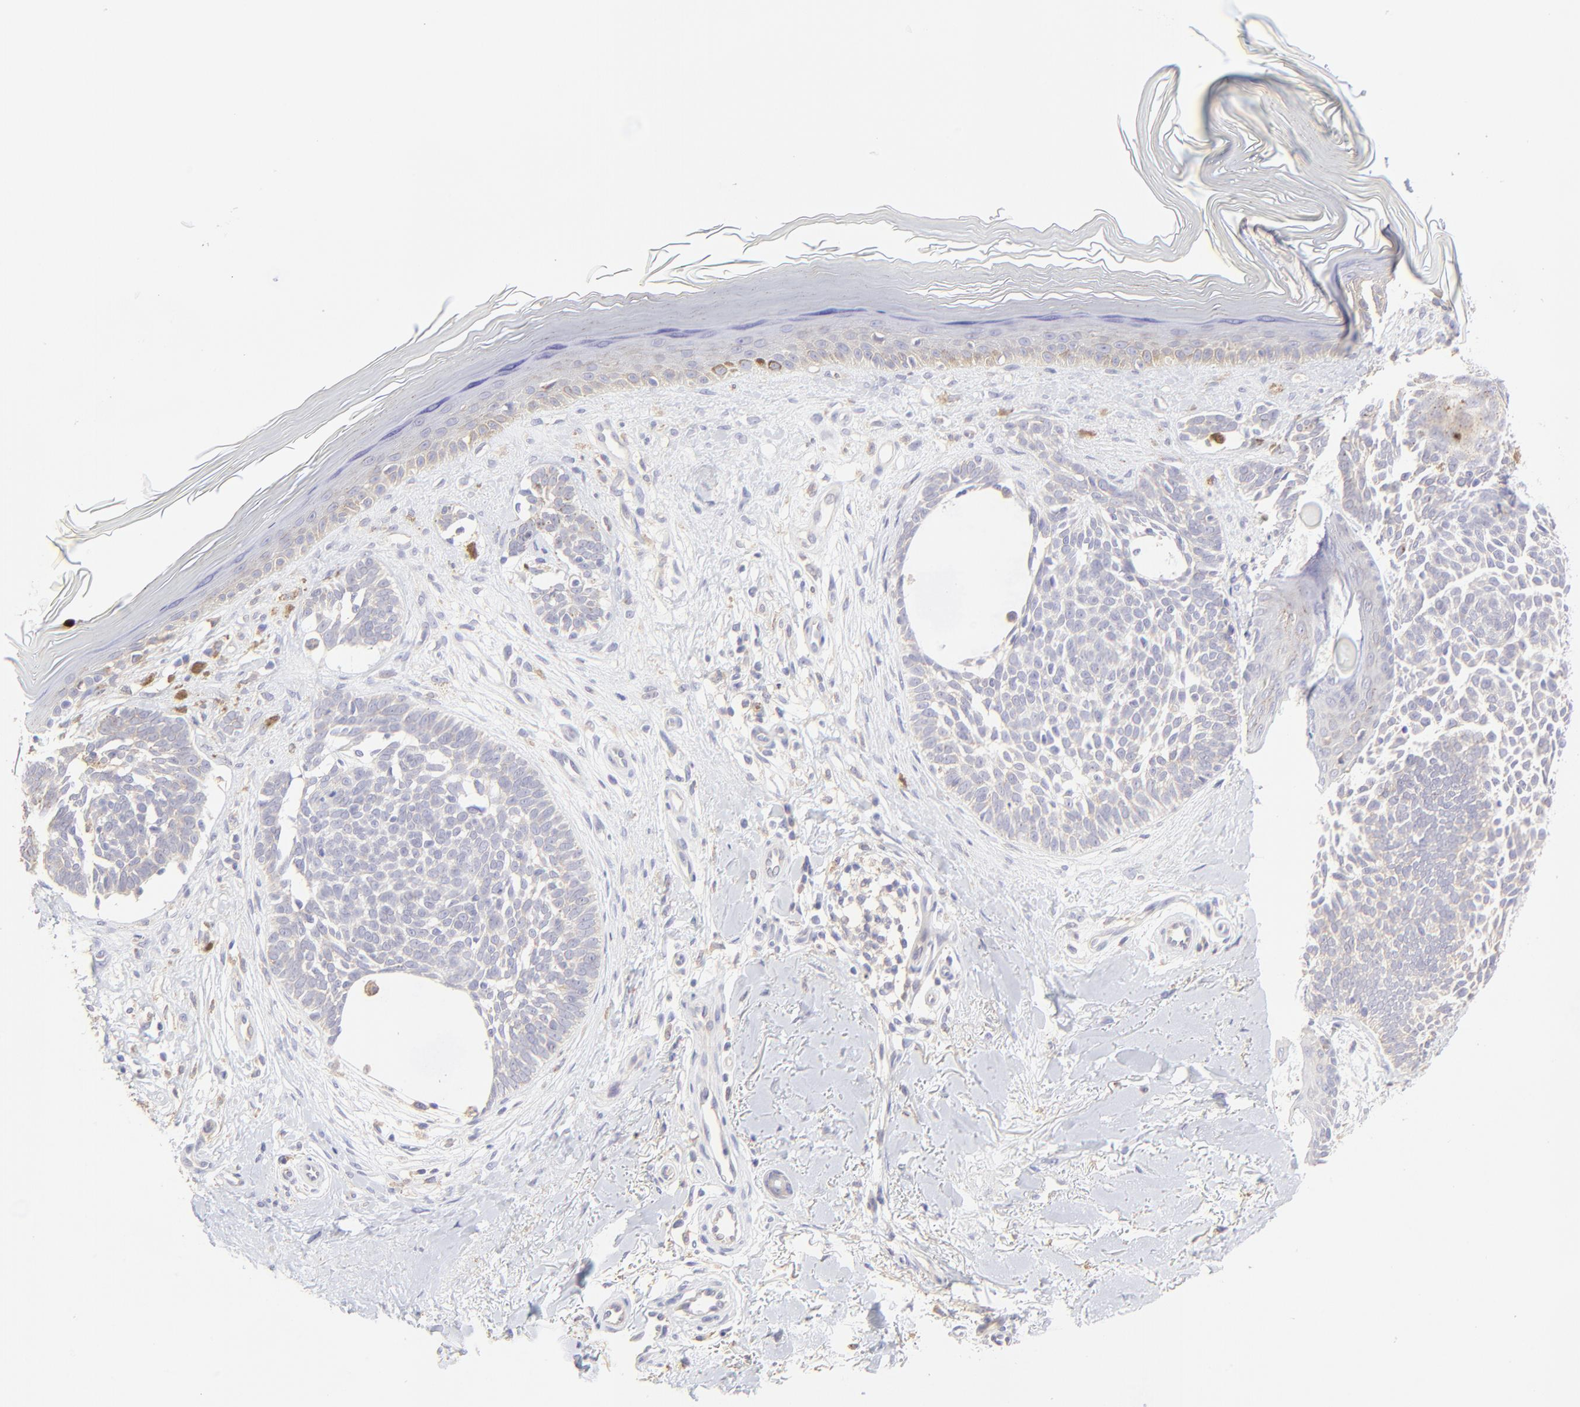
{"staining": {"intensity": "weak", "quantity": "<25%", "location": "cytoplasmic/membranous"}, "tissue": "skin cancer", "cell_type": "Tumor cells", "image_type": "cancer", "snomed": [{"axis": "morphology", "description": "Normal tissue, NOS"}, {"axis": "morphology", "description": "Basal cell carcinoma"}, {"axis": "topography", "description": "Skin"}], "caption": "The immunohistochemistry photomicrograph has no significant staining in tumor cells of skin cancer (basal cell carcinoma) tissue. Brightfield microscopy of IHC stained with DAB (brown) and hematoxylin (blue), captured at high magnification.", "gene": "LHFPL1", "patient": {"sex": "female", "age": 58}}